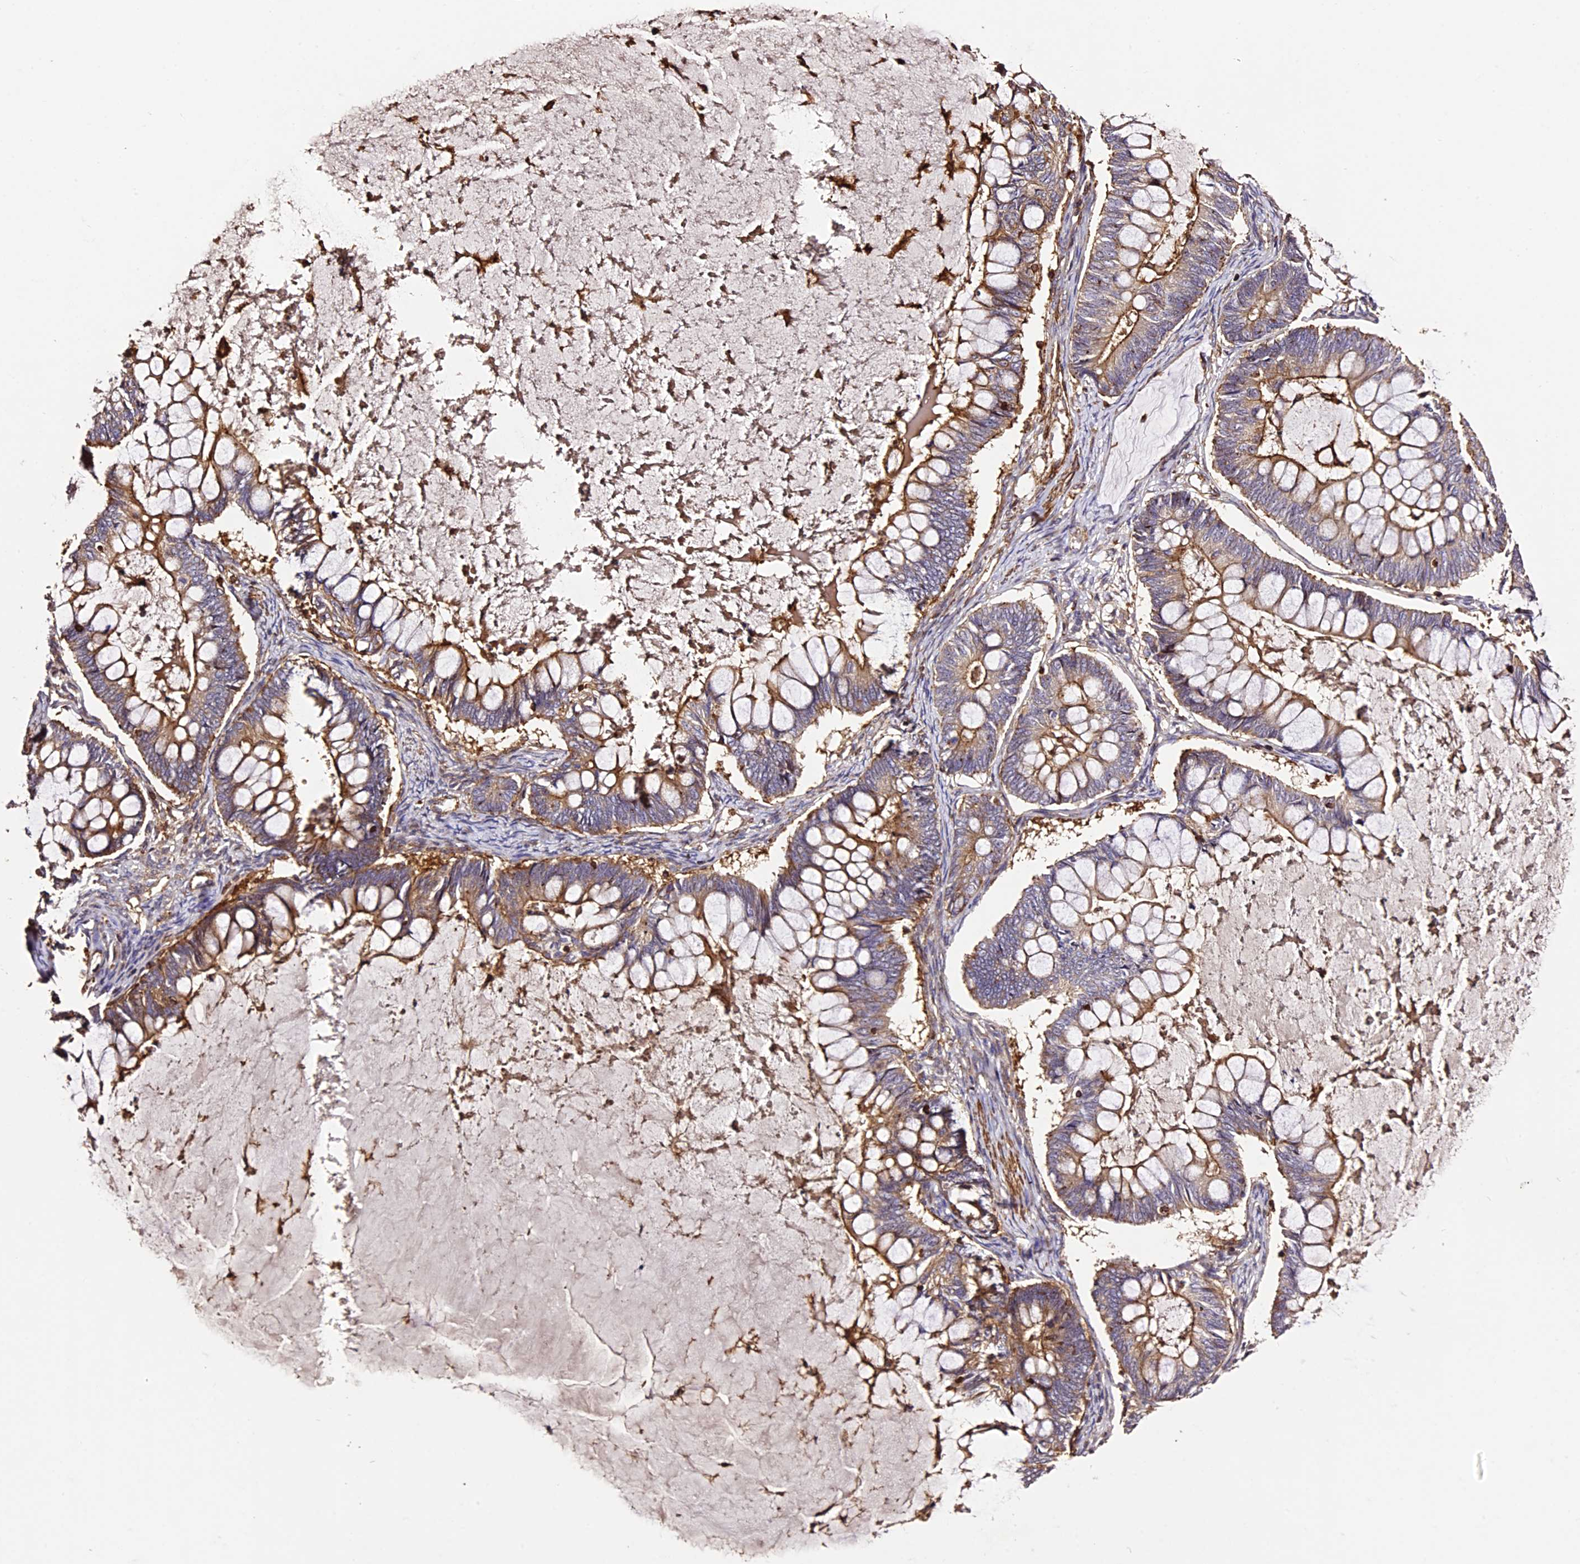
{"staining": {"intensity": "moderate", "quantity": ">75%", "location": "cytoplasmic/membranous"}, "tissue": "ovarian cancer", "cell_type": "Tumor cells", "image_type": "cancer", "snomed": [{"axis": "morphology", "description": "Cystadenocarcinoma, mucinous, NOS"}, {"axis": "topography", "description": "Ovary"}], "caption": "Immunohistochemical staining of human mucinous cystadenocarcinoma (ovarian) shows moderate cytoplasmic/membranous protein positivity in about >75% of tumor cells.", "gene": "RAPSN", "patient": {"sex": "female", "age": 61}}